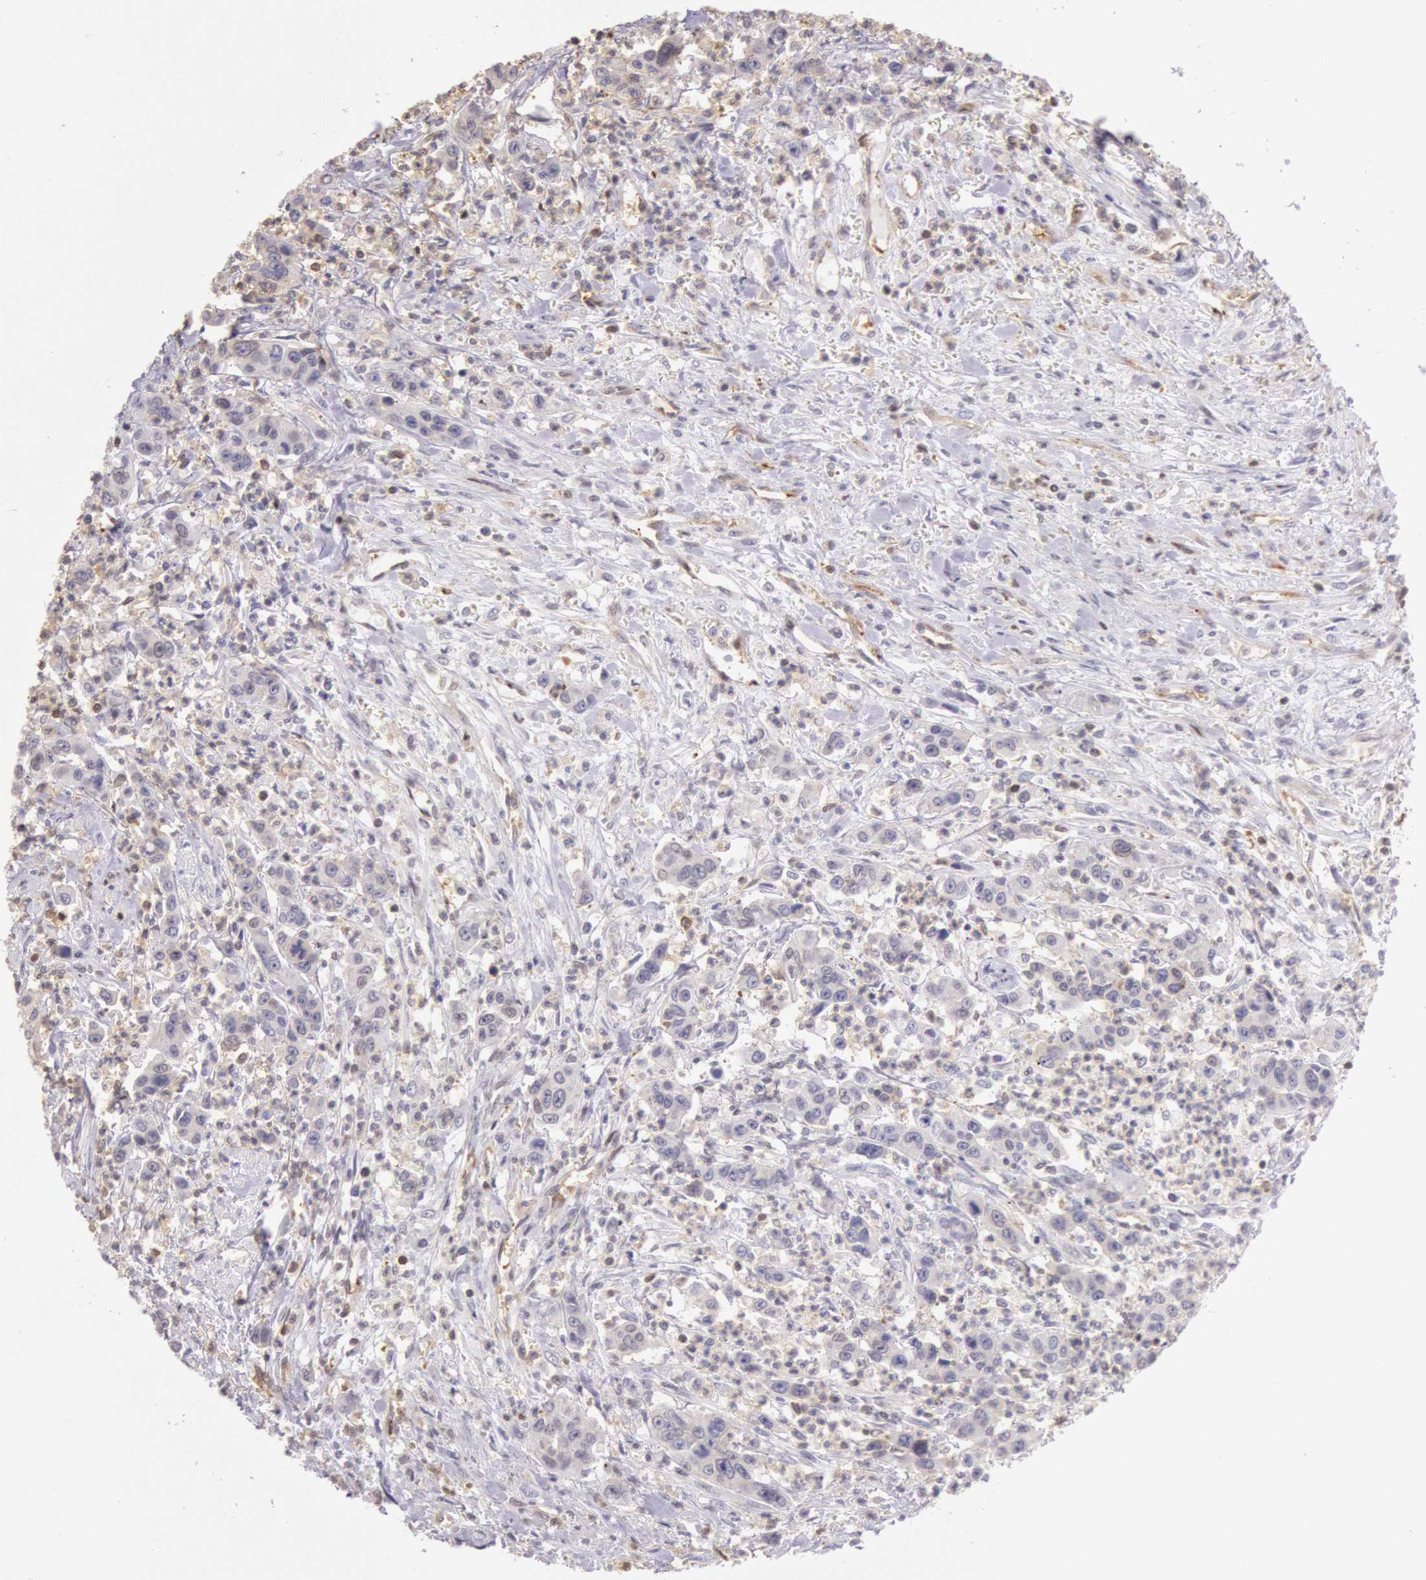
{"staining": {"intensity": "weak", "quantity": "<25%", "location": "cytoplasmic/membranous"}, "tissue": "urothelial cancer", "cell_type": "Tumor cells", "image_type": "cancer", "snomed": [{"axis": "morphology", "description": "Urothelial carcinoma, High grade"}, {"axis": "topography", "description": "Urinary bladder"}], "caption": "Human urothelial cancer stained for a protein using IHC shows no positivity in tumor cells.", "gene": "HIF1A", "patient": {"sex": "male", "age": 86}}